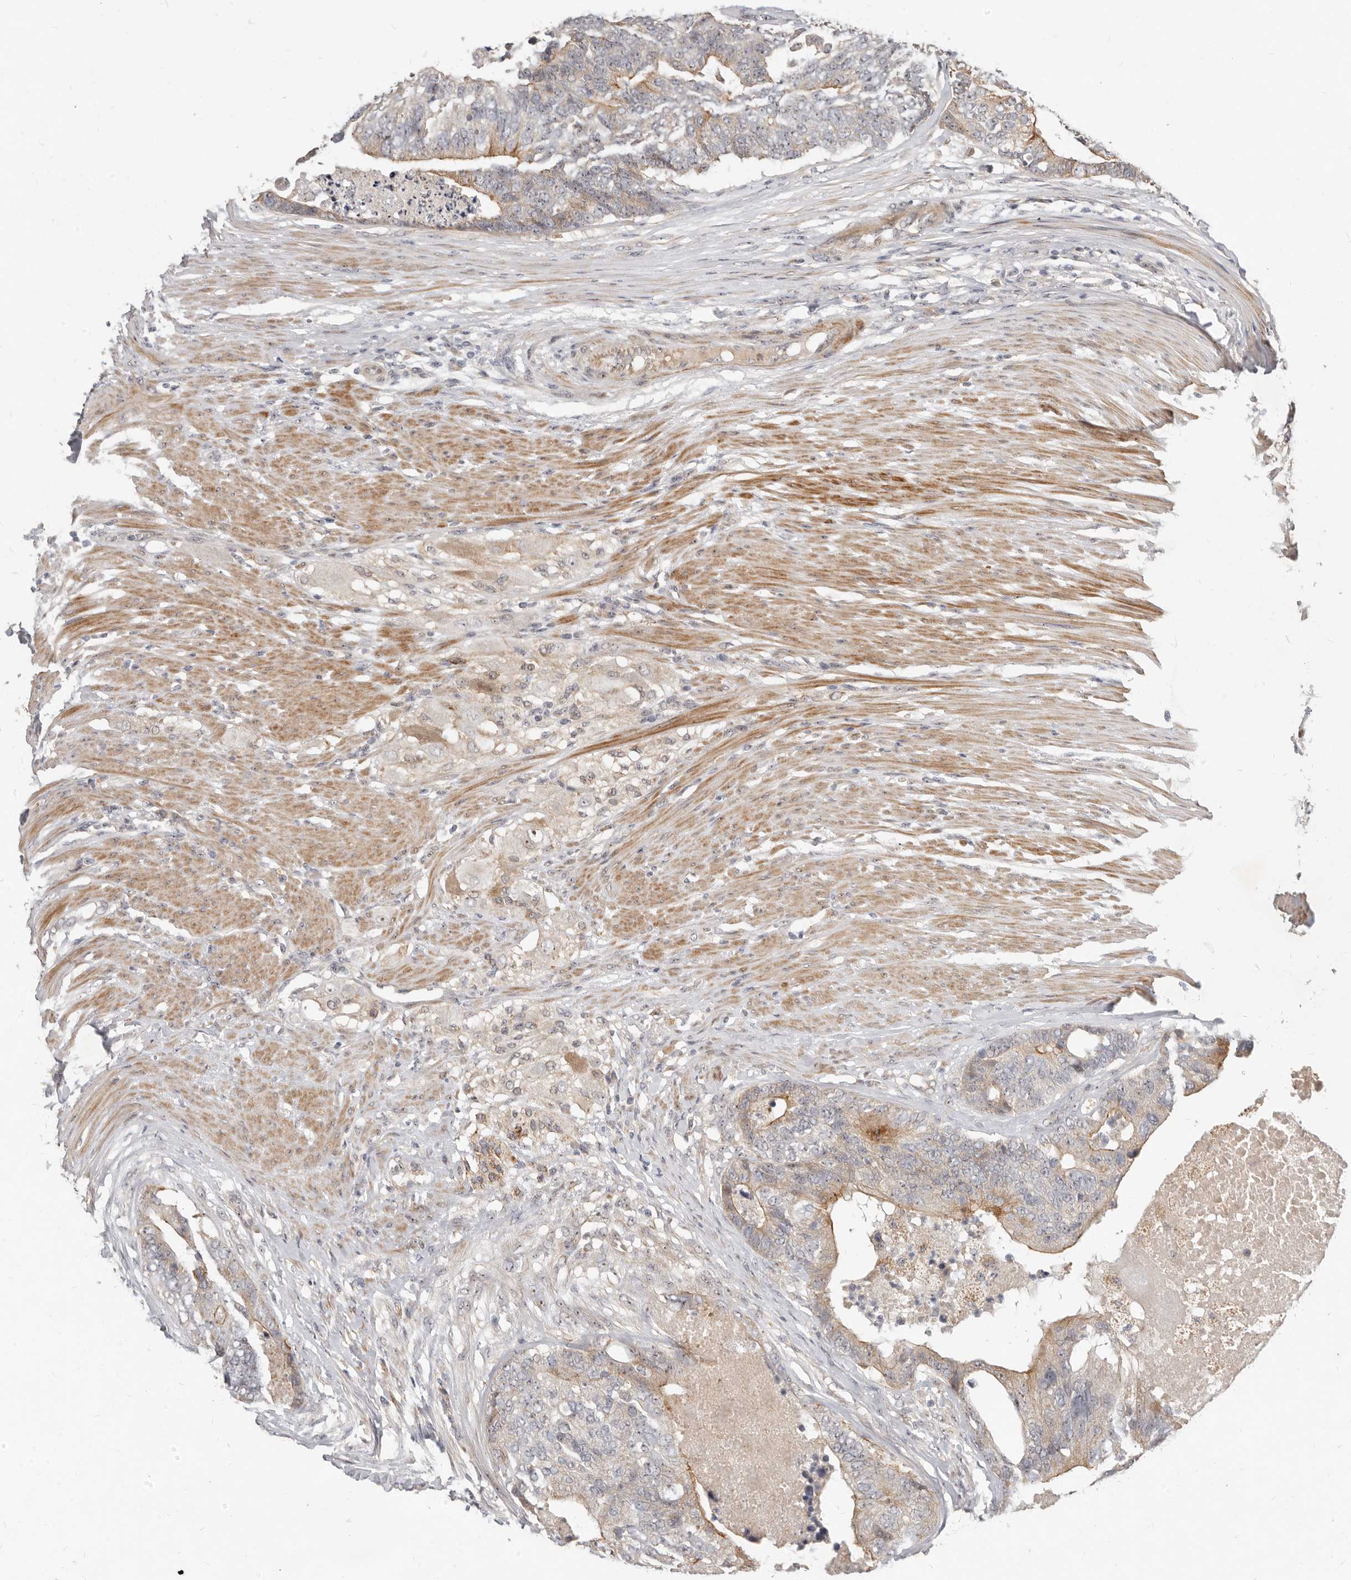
{"staining": {"intensity": "weak", "quantity": "25%-75%", "location": "cytoplasmic/membranous"}, "tissue": "colorectal cancer", "cell_type": "Tumor cells", "image_type": "cancer", "snomed": [{"axis": "morphology", "description": "Adenocarcinoma, NOS"}, {"axis": "topography", "description": "Colon"}], "caption": "Human adenocarcinoma (colorectal) stained with a brown dye exhibits weak cytoplasmic/membranous positive expression in about 25%-75% of tumor cells.", "gene": "MICALL2", "patient": {"sex": "female", "age": 67}}